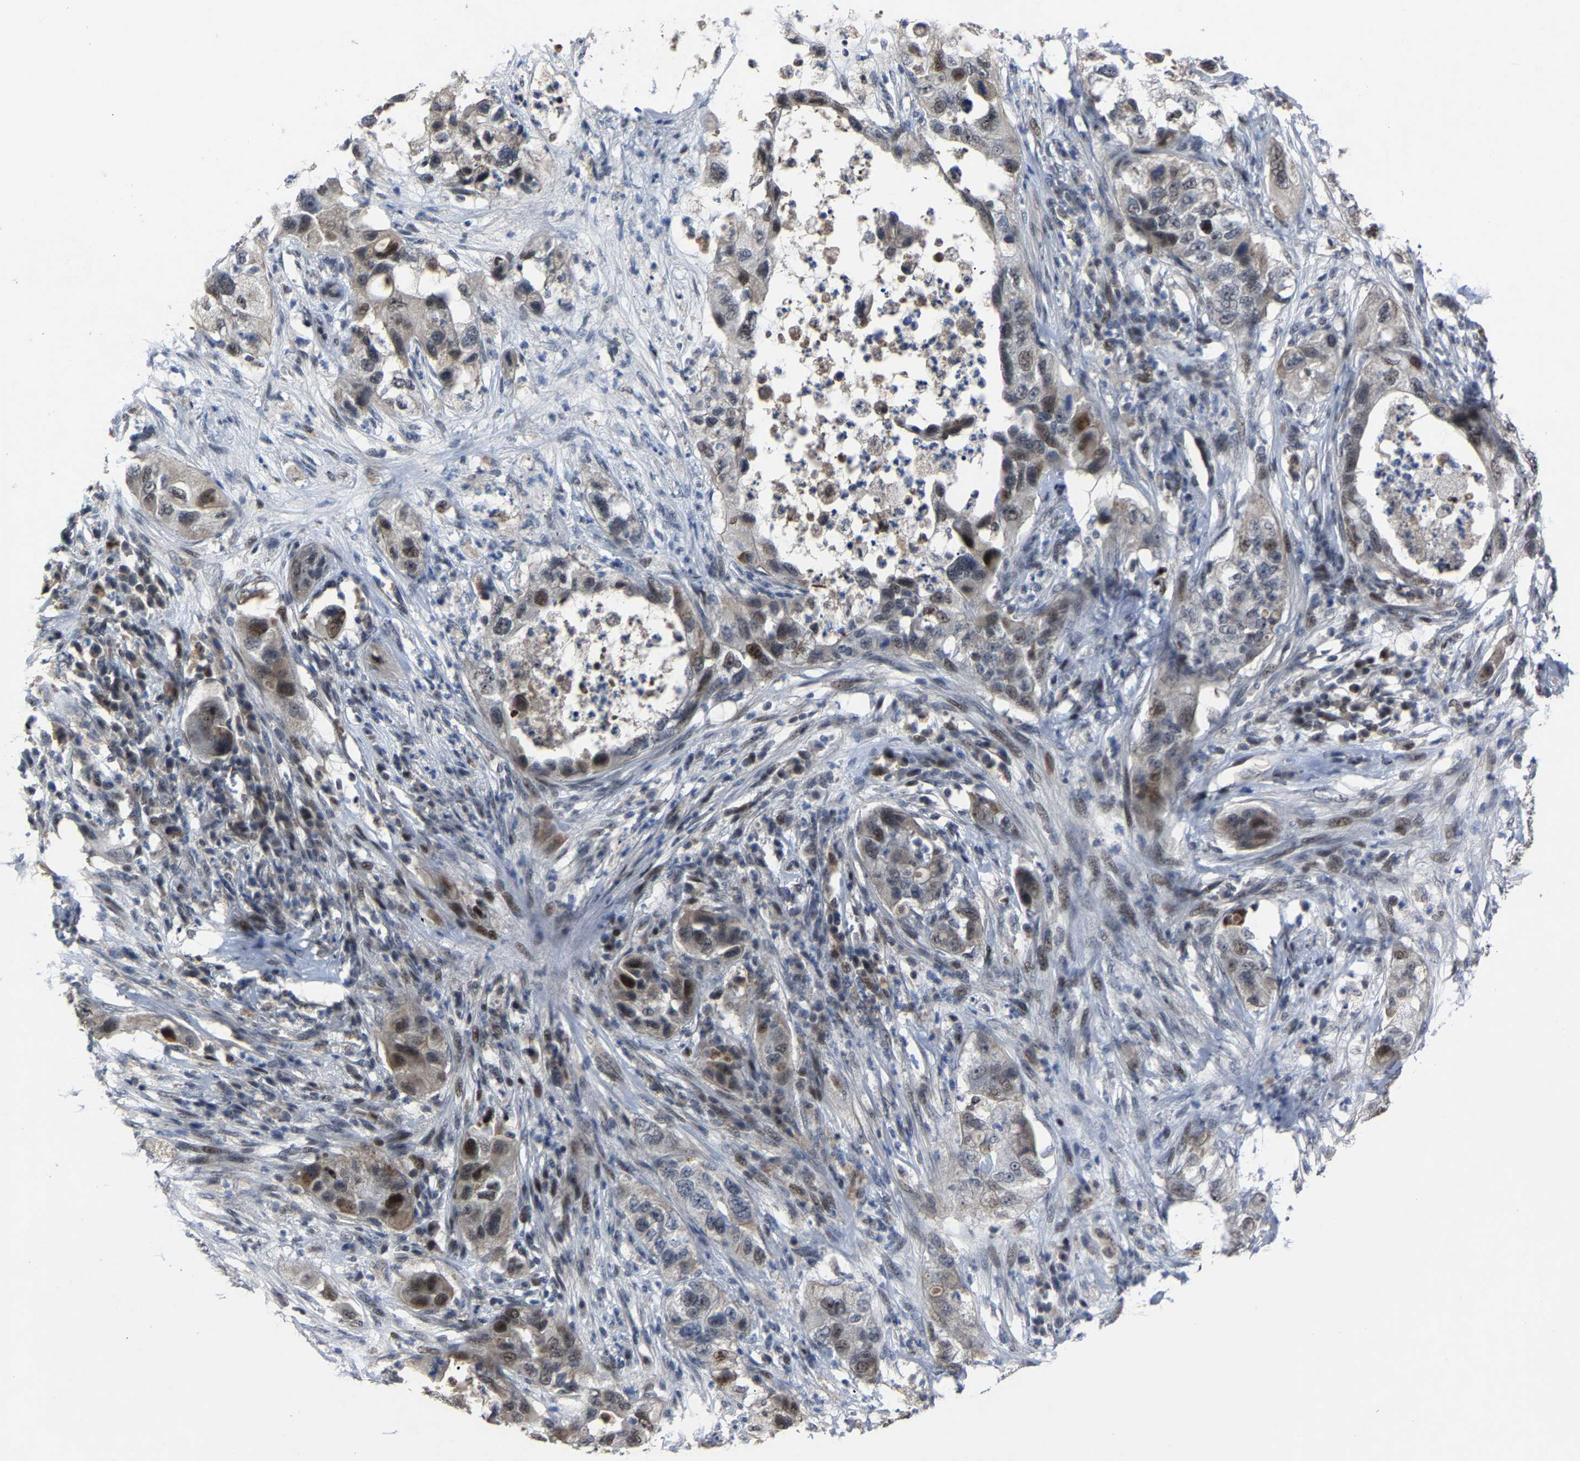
{"staining": {"intensity": "strong", "quantity": "<25%", "location": "nuclear"}, "tissue": "pancreatic cancer", "cell_type": "Tumor cells", "image_type": "cancer", "snomed": [{"axis": "morphology", "description": "Adenocarcinoma, NOS"}, {"axis": "topography", "description": "Pancreas"}], "caption": "Approximately <25% of tumor cells in pancreatic adenocarcinoma display strong nuclear protein staining as visualized by brown immunohistochemical staining.", "gene": "LSM8", "patient": {"sex": "female", "age": 78}}